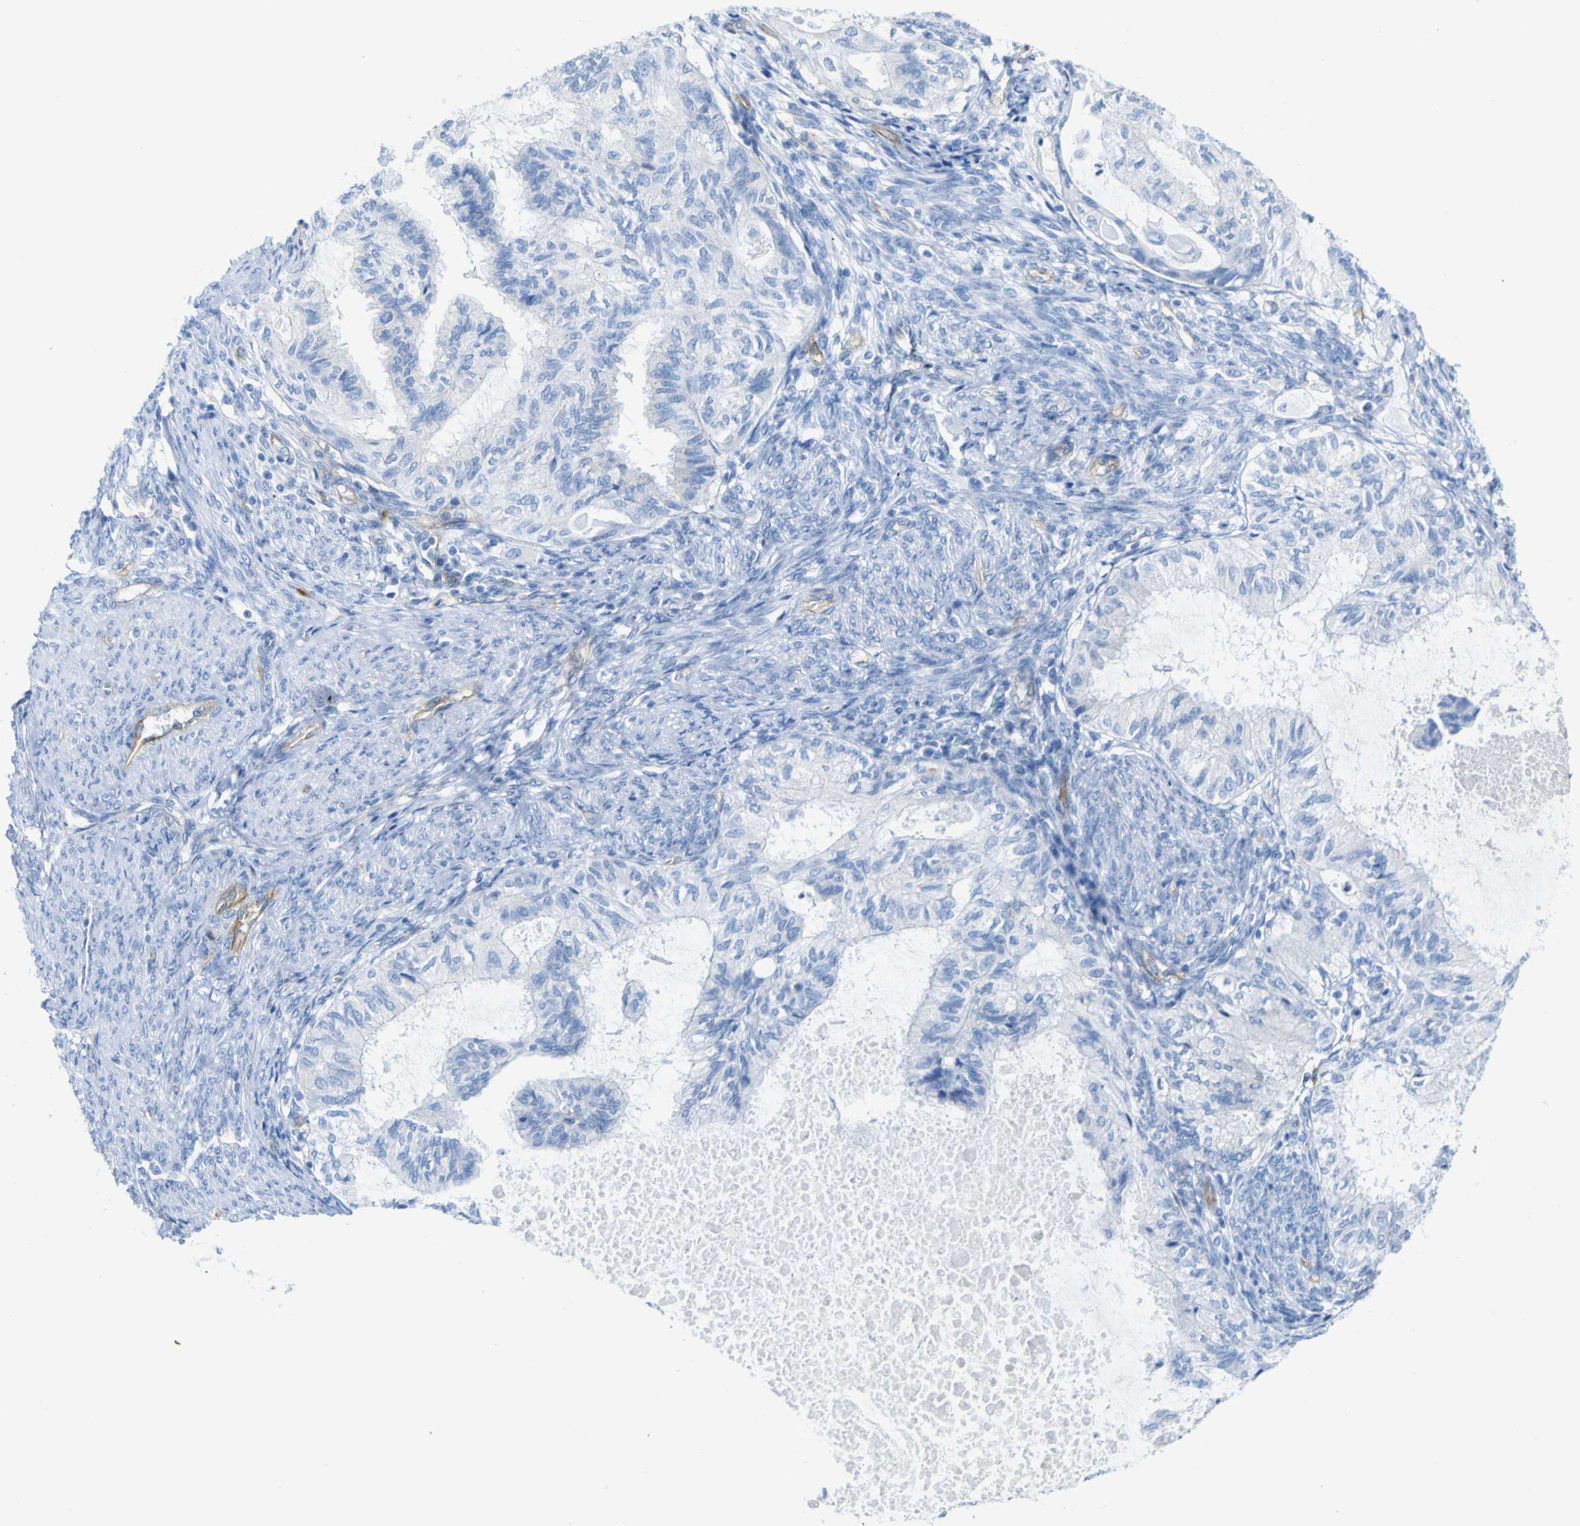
{"staining": {"intensity": "negative", "quantity": "none", "location": "none"}, "tissue": "cervical cancer", "cell_type": "Tumor cells", "image_type": "cancer", "snomed": [{"axis": "morphology", "description": "Normal tissue, NOS"}, {"axis": "morphology", "description": "Adenocarcinoma, NOS"}, {"axis": "topography", "description": "Cervix"}, {"axis": "topography", "description": "Endometrium"}], "caption": "Cervical cancer (adenocarcinoma) stained for a protein using IHC demonstrates no staining tumor cells.", "gene": "CD93", "patient": {"sex": "female", "age": 86}}